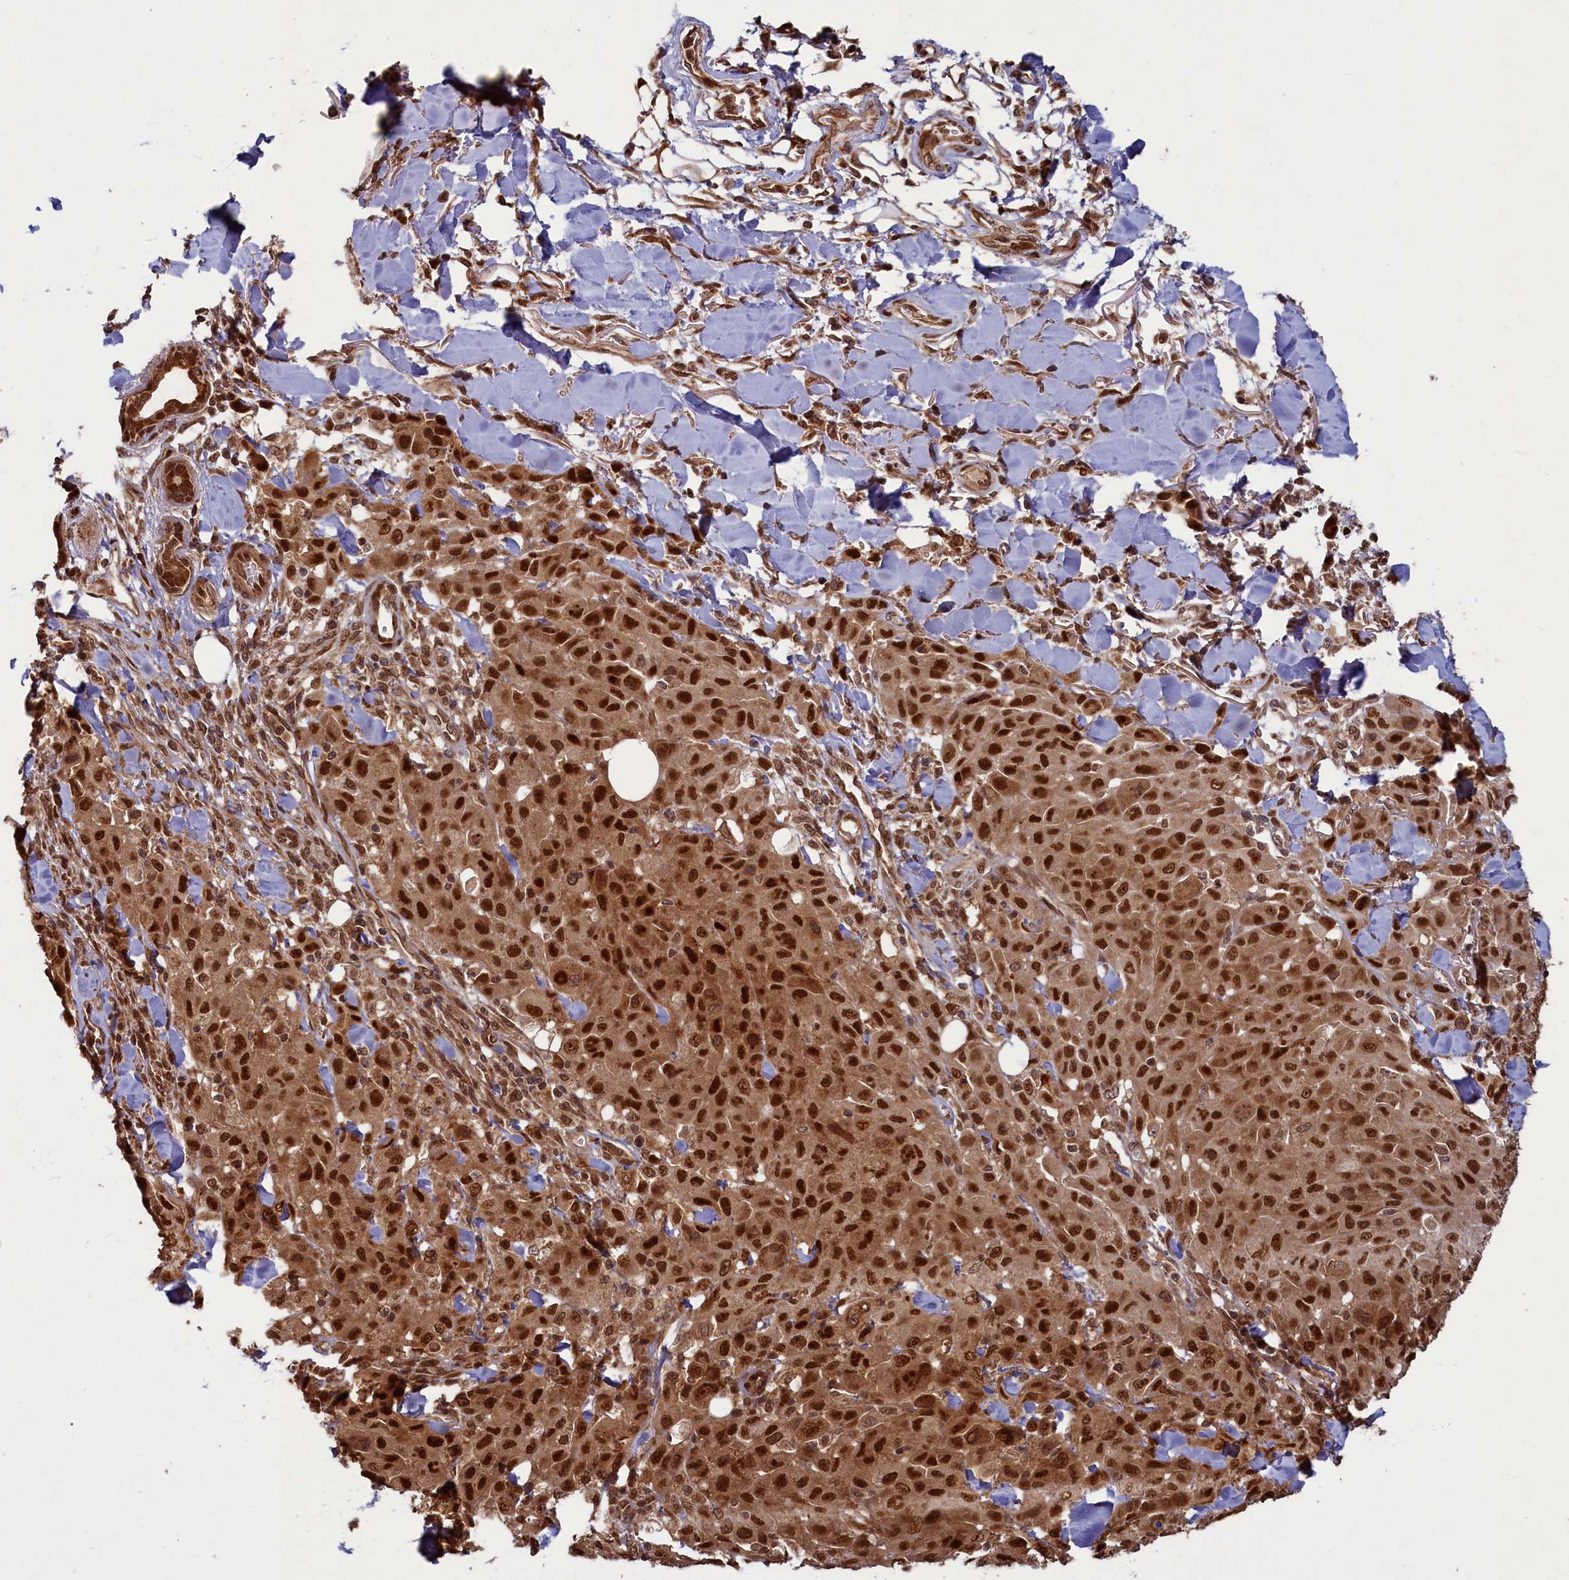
{"staining": {"intensity": "strong", "quantity": ">75%", "location": "nuclear"}, "tissue": "melanoma", "cell_type": "Tumor cells", "image_type": "cancer", "snomed": [{"axis": "morphology", "description": "Malignant melanoma, Metastatic site"}, {"axis": "topography", "description": "Skin"}], "caption": "Protein expression by immunohistochemistry exhibits strong nuclear expression in about >75% of tumor cells in melanoma.", "gene": "NAE1", "patient": {"sex": "female", "age": 81}}